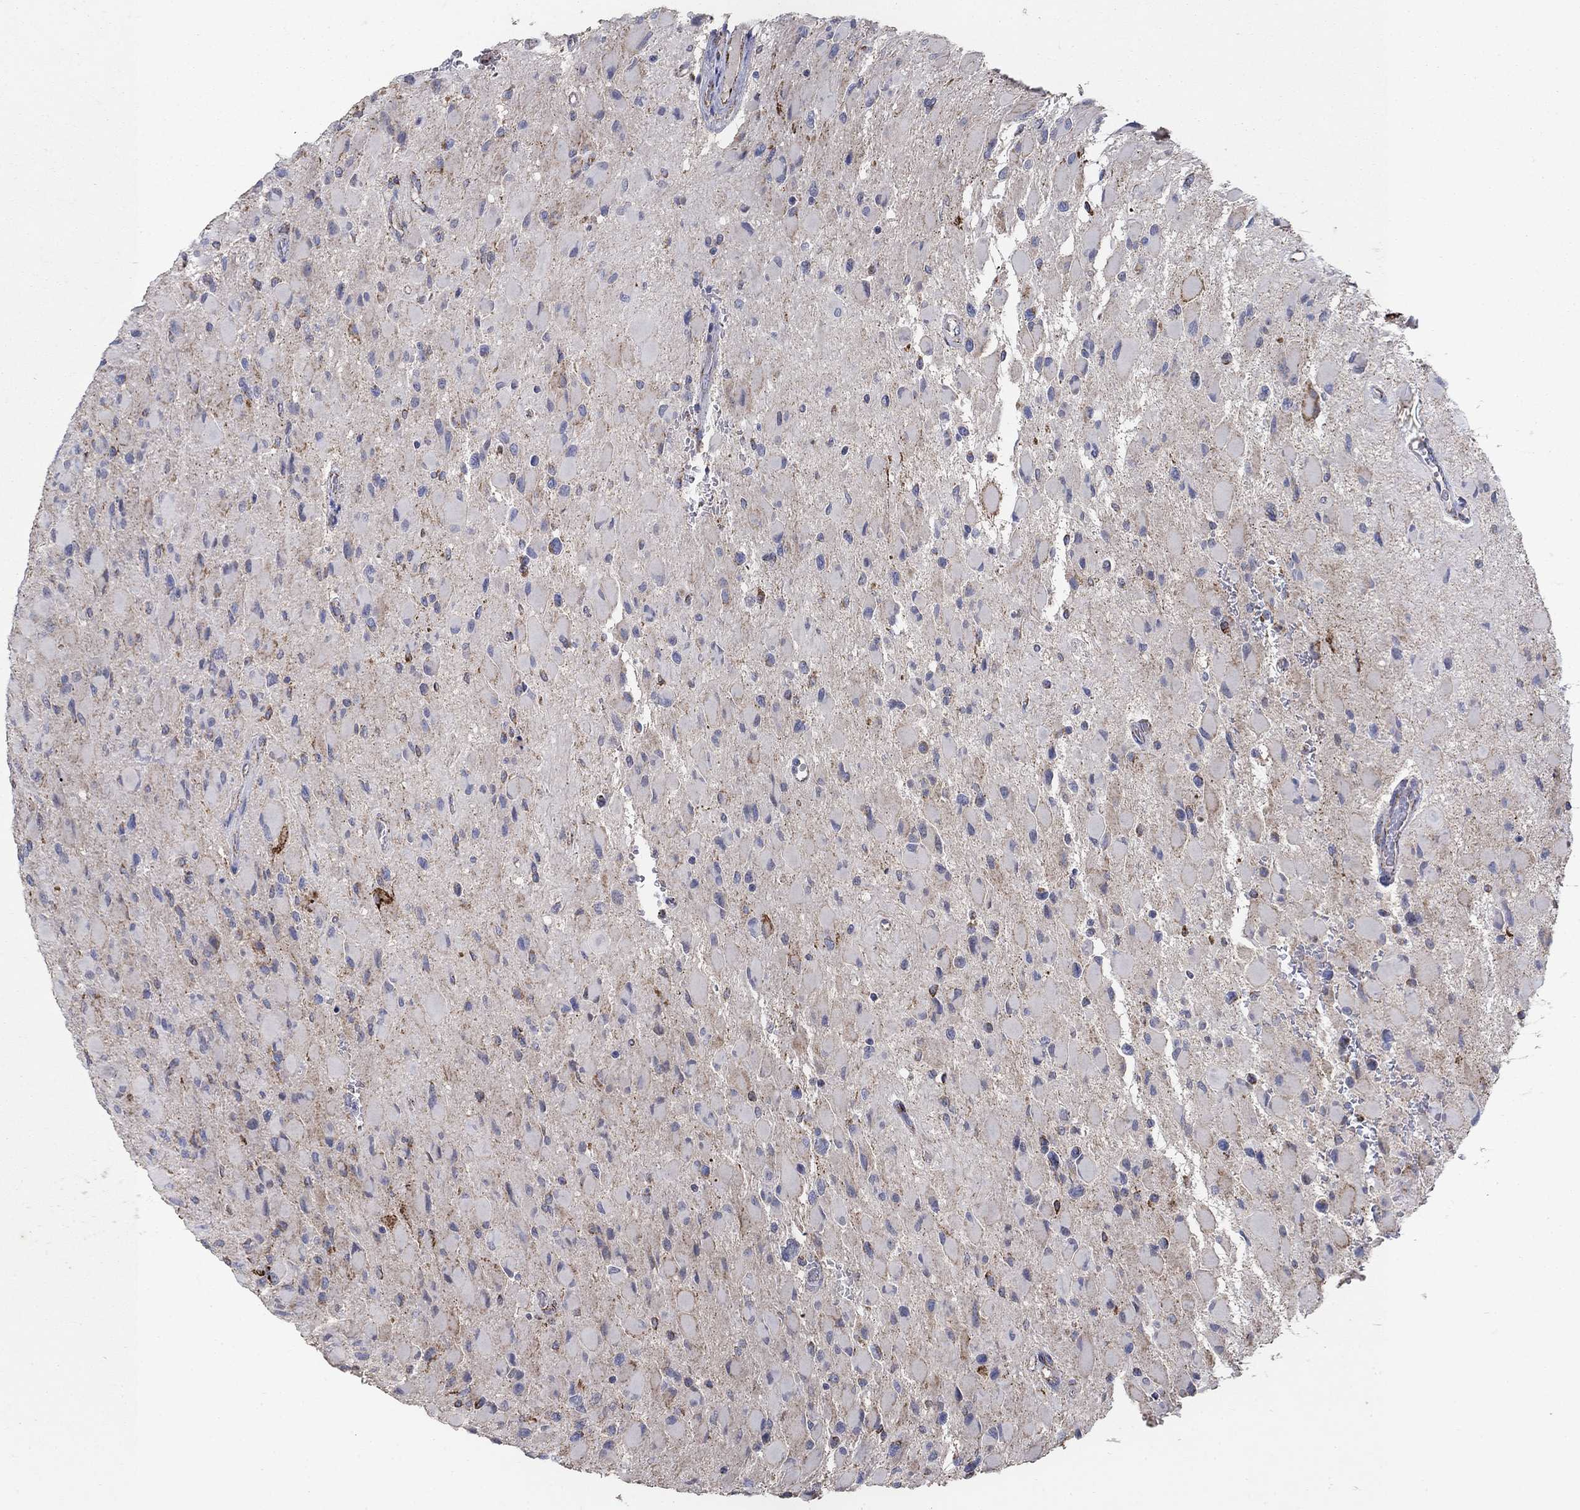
{"staining": {"intensity": "moderate", "quantity": "<25%", "location": "cytoplasmic/membranous"}, "tissue": "glioma", "cell_type": "Tumor cells", "image_type": "cancer", "snomed": [{"axis": "morphology", "description": "Glioma, malignant, High grade"}, {"axis": "topography", "description": "Cerebral cortex"}], "caption": "Glioma stained for a protein (brown) demonstrates moderate cytoplasmic/membranous positive expression in approximately <25% of tumor cells.", "gene": "PNPLA2", "patient": {"sex": "female", "age": 36}}